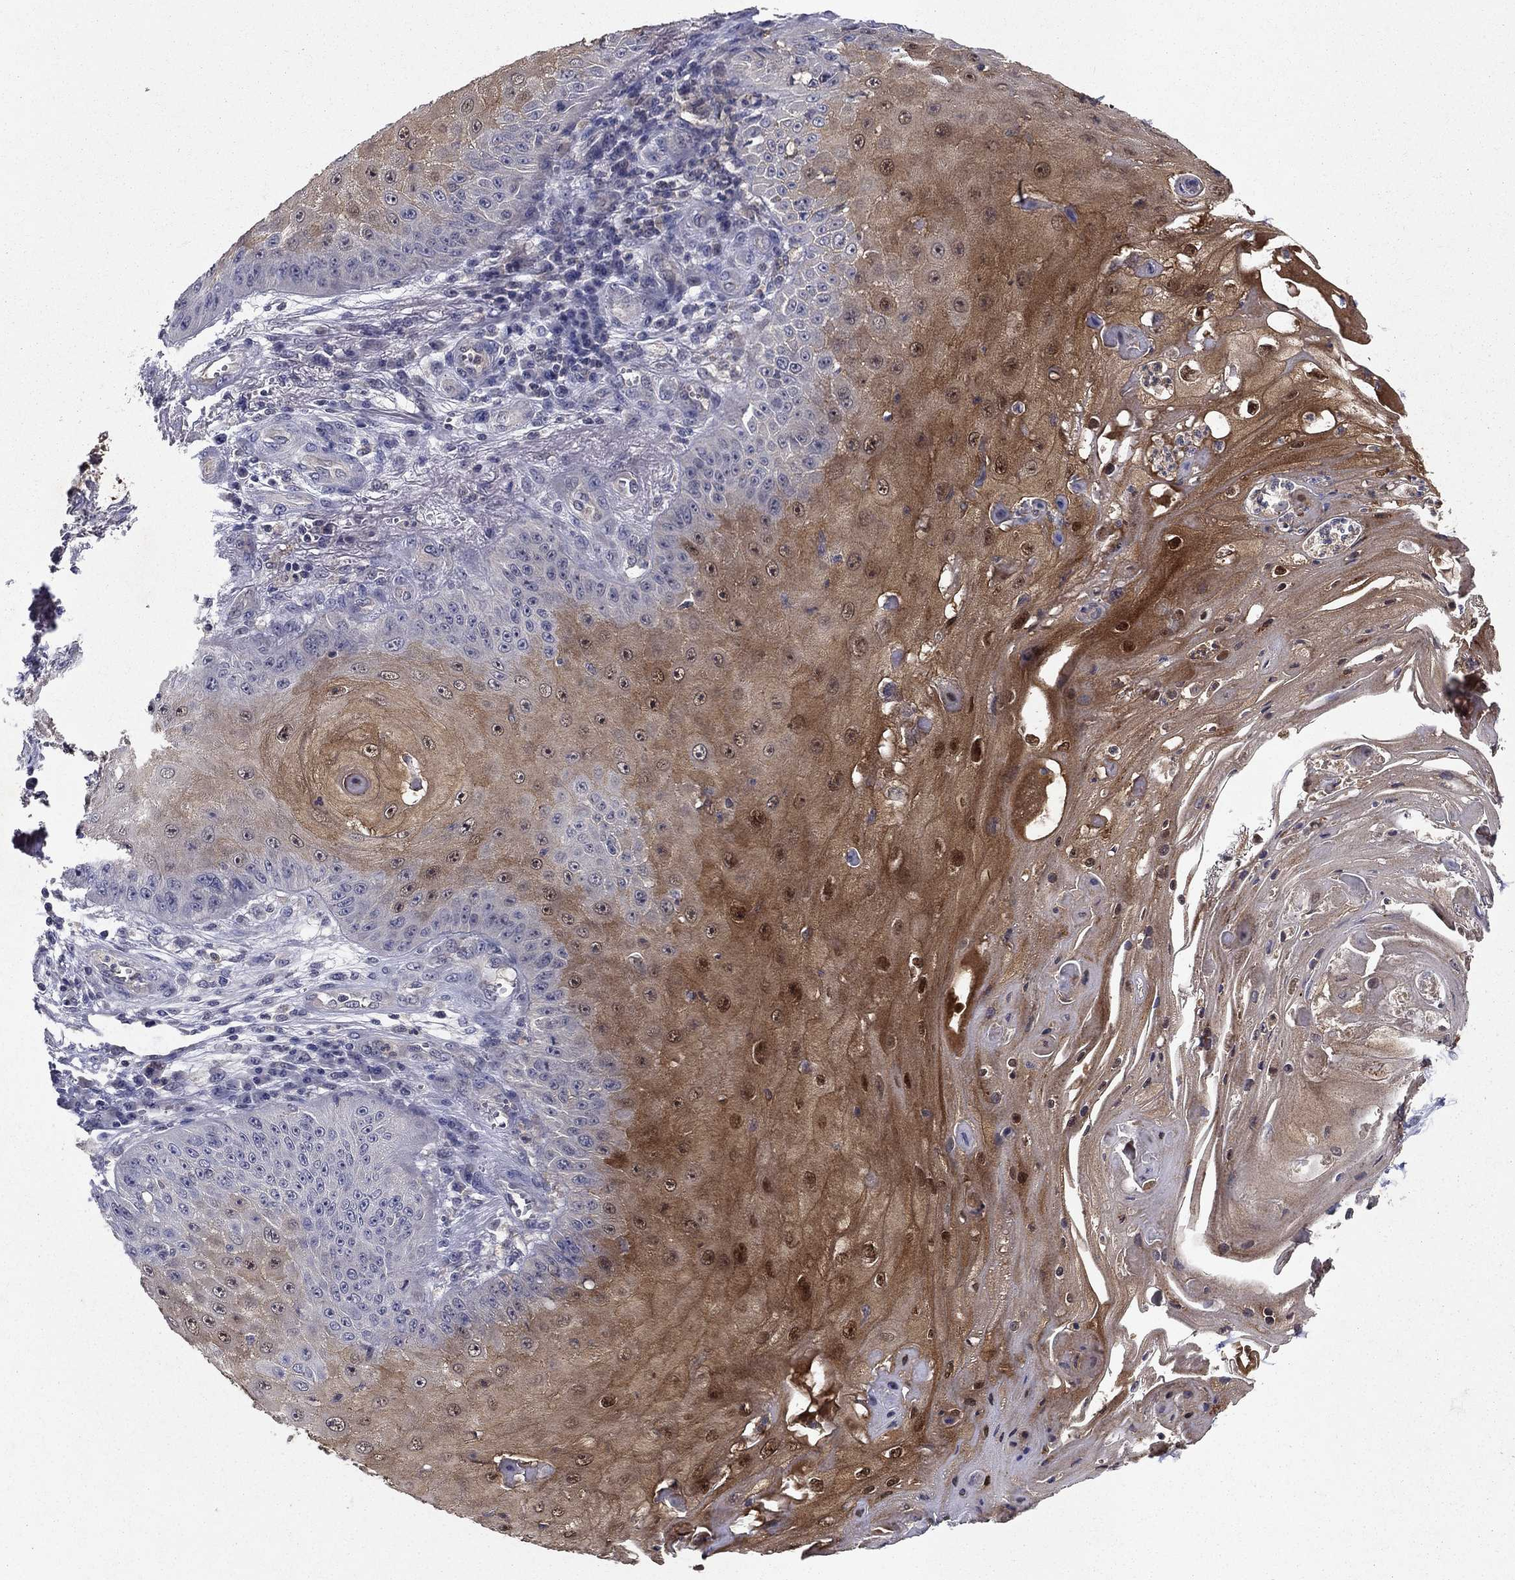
{"staining": {"intensity": "moderate", "quantity": "25%-75%", "location": "cytoplasmic/membranous"}, "tissue": "skin cancer", "cell_type": "Tumor cells", "image_type": "cancer", "snomed": [{"axis": "morphology", "description": "Squamous cell carcinoma, NOS"}, {"axis": "topography", "description": "Skin"}], "caption": "Moderate cytoplasmic/membranous protein staining is identified in approximately 25%-75% of tumor cells in skin squamous cell carcinoma.", "gene": "GLTP", "patient": {"sex": "male", "age": 70}}